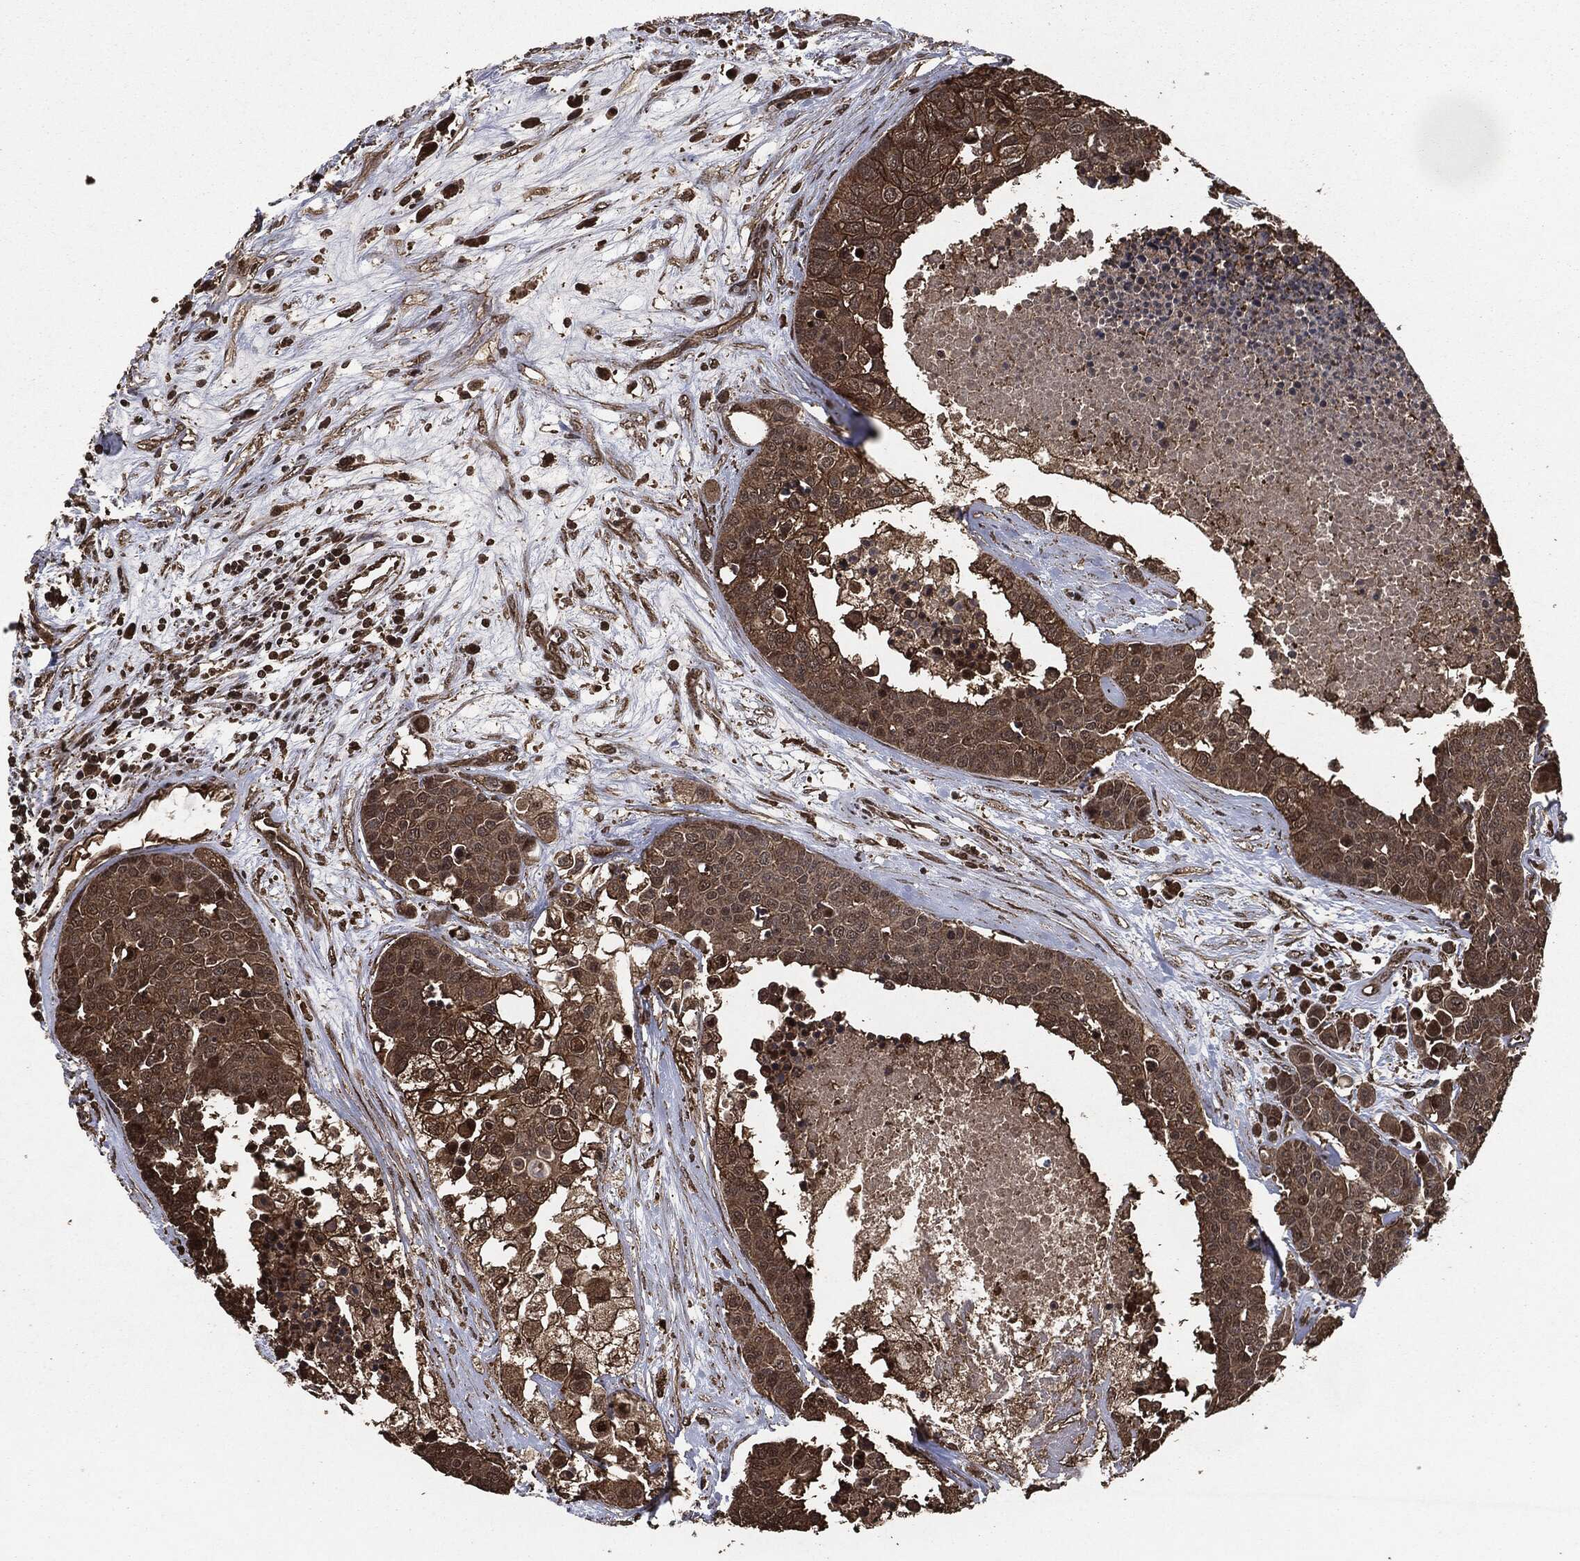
{"staining": {"intensity": "moderate", "quantity": "25%-75%", "location": "cytoplasmic/membranous"}, "tissue": "carcinoid", "cell_type": "Tumor cells", "image_type": "cancer", "snomed": [{"axis": "morphology", "description": "Carcinoid, malignant, NOS"}, {"axis": "topography", "description": "Colon"}], "caption": "Malignant carcinoid stained with a protein marker demonstrates moderate staining in tumor cells.", "gene": "EGFR", "patient": {"sex": "male", "age": 81}}